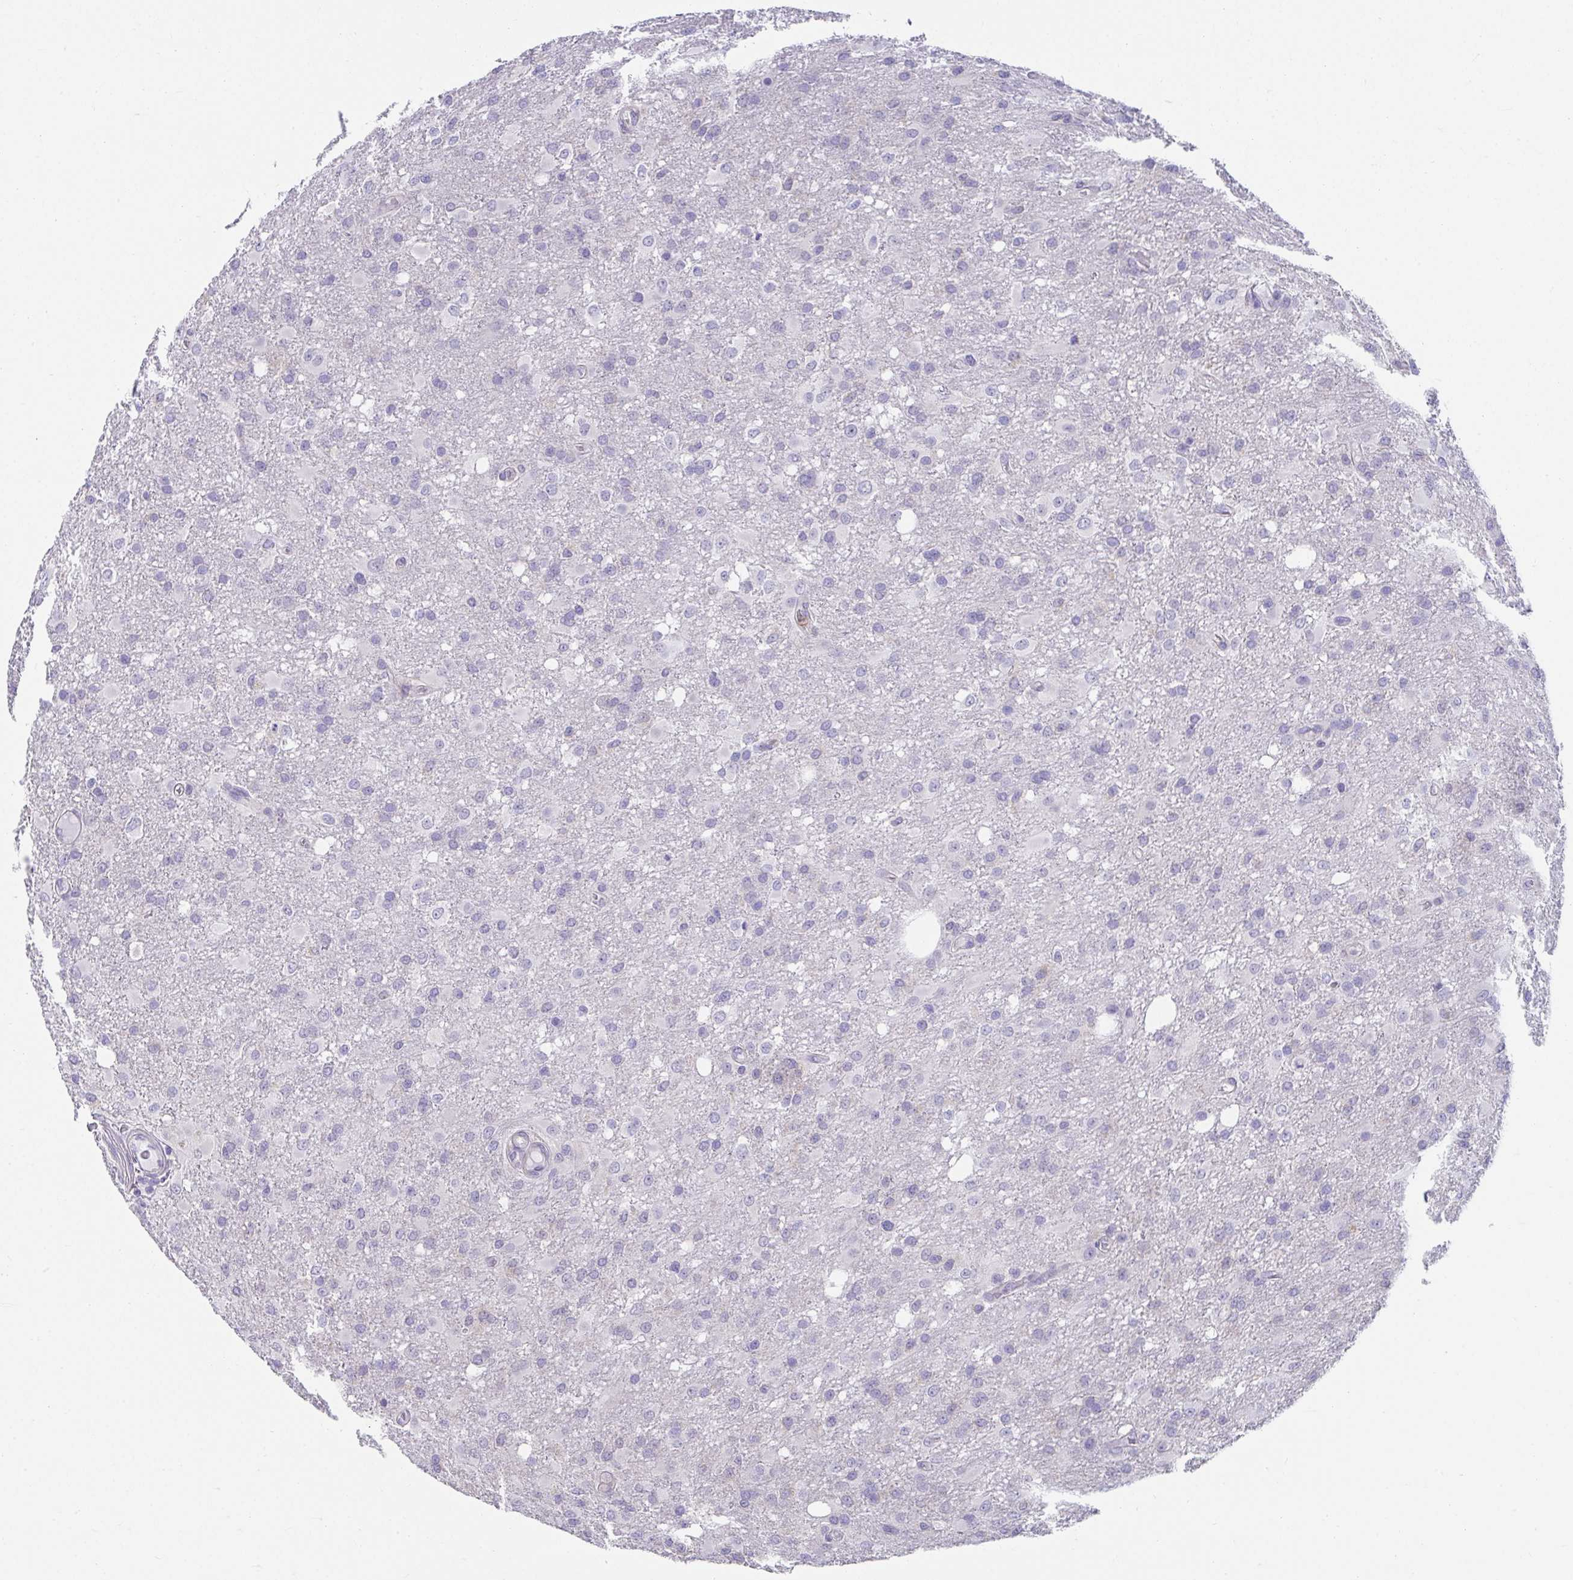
{"staining": {"intensity": "negative", "quantity": "none", "location": "none"}, "tissue": "glioma", "cell_type": "Tumor cells", "image_type": "cancer", "snomed": [{"axis": "morphology", "description": "Glioma, malignant, High grade"}, {"axis": "topography", "description": "Brain"}], "caption": "Immunohistochemical staining of human glioma exhibits no significant positivity in tumor cells.", "gene": "CXCR1", "patient": {"sex": "male", "age": 53}}